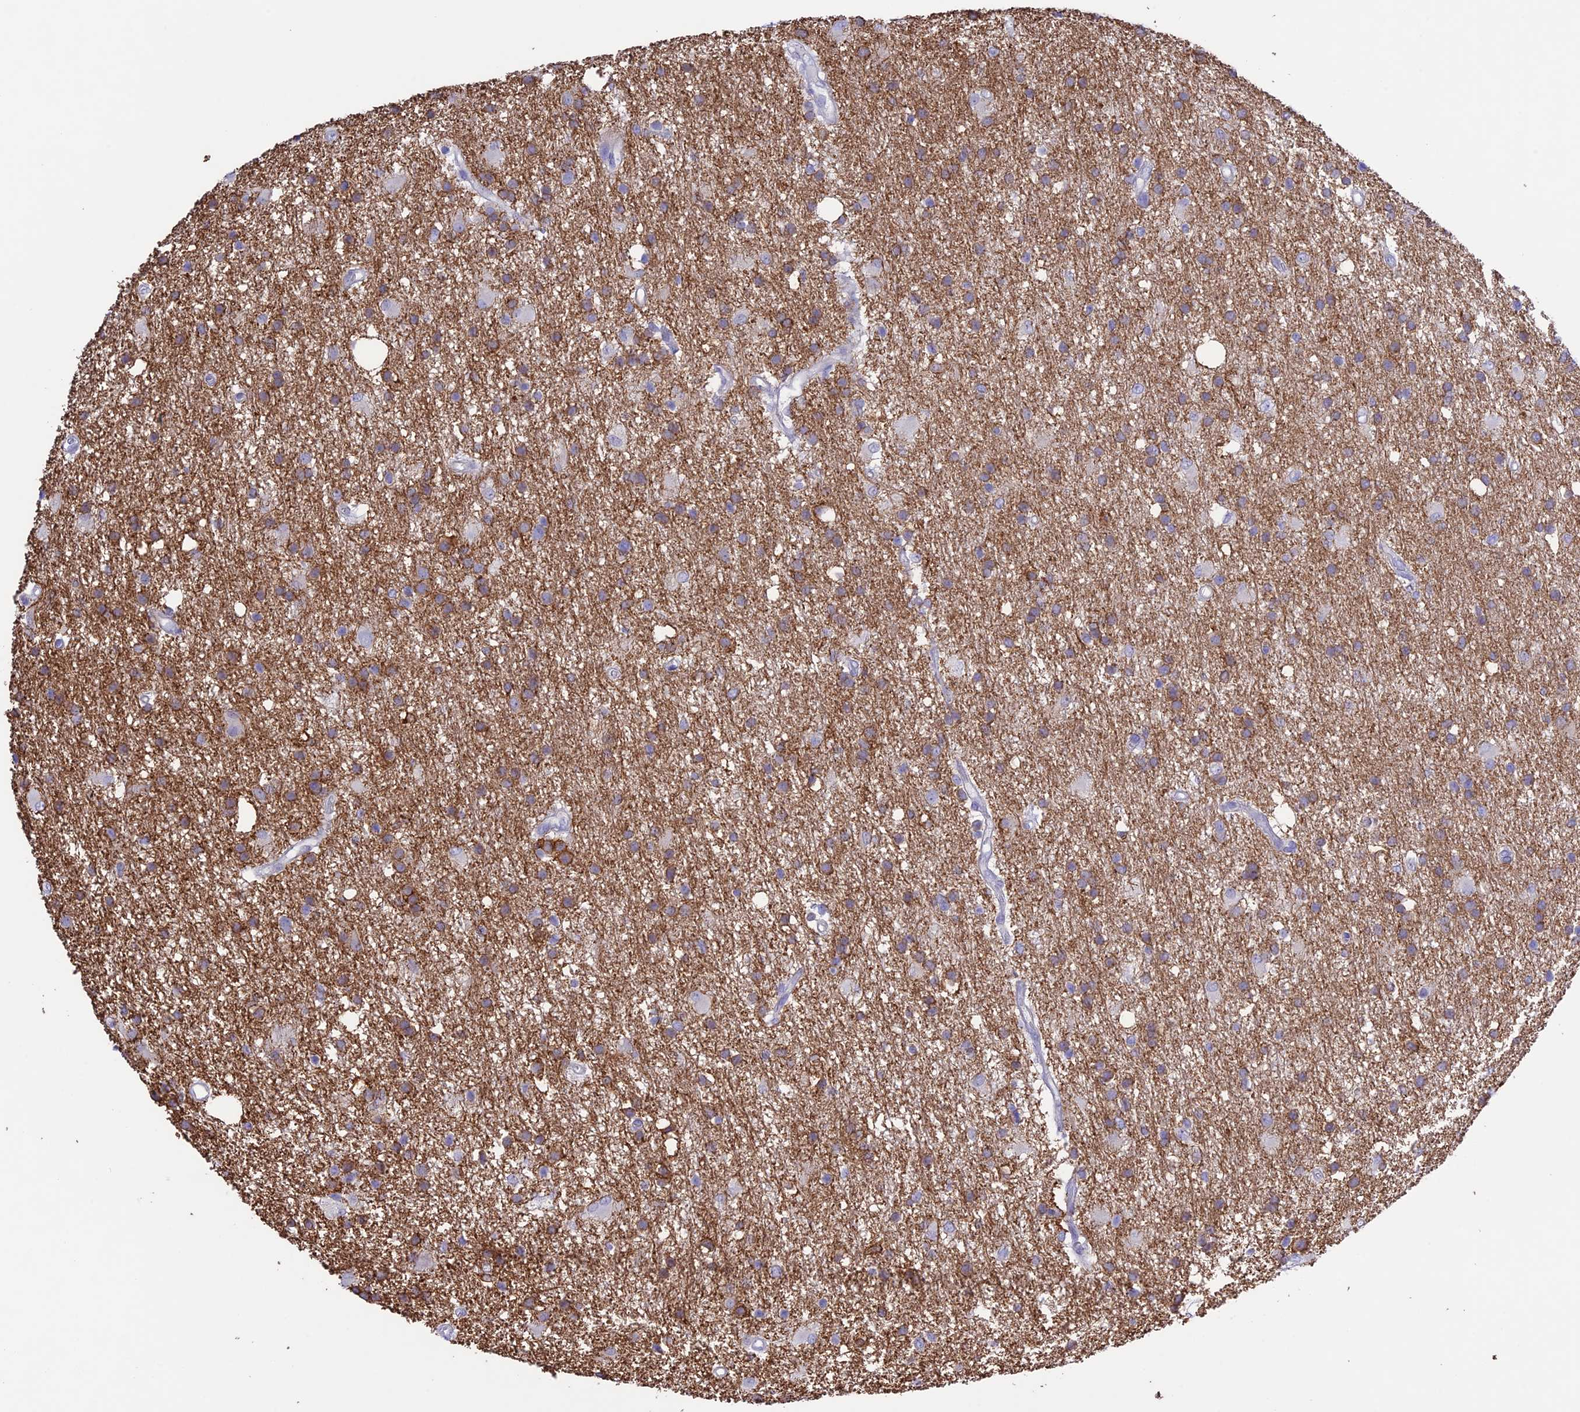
{"staining": {"intensity": "moderate", "quantity": ">75%", "location": "cytoplasmic/membranous"}, "tissue": "glioma", "cell_type": "Tumor cells", "image_type": "cancer", "snomed": [{"axis": "morphology", "description": "Glioma, malignant, High grade"}, {"axis": "topography", "description": "Brain"}], "caption": "The immunohistochemical stain labels moderate cytoplasmic/membranous positivity in tumor cells of high-grade glioma (malignant) tissue.", "gene": "CHSY3", "patient": {"sex": "male", "age": 77}}